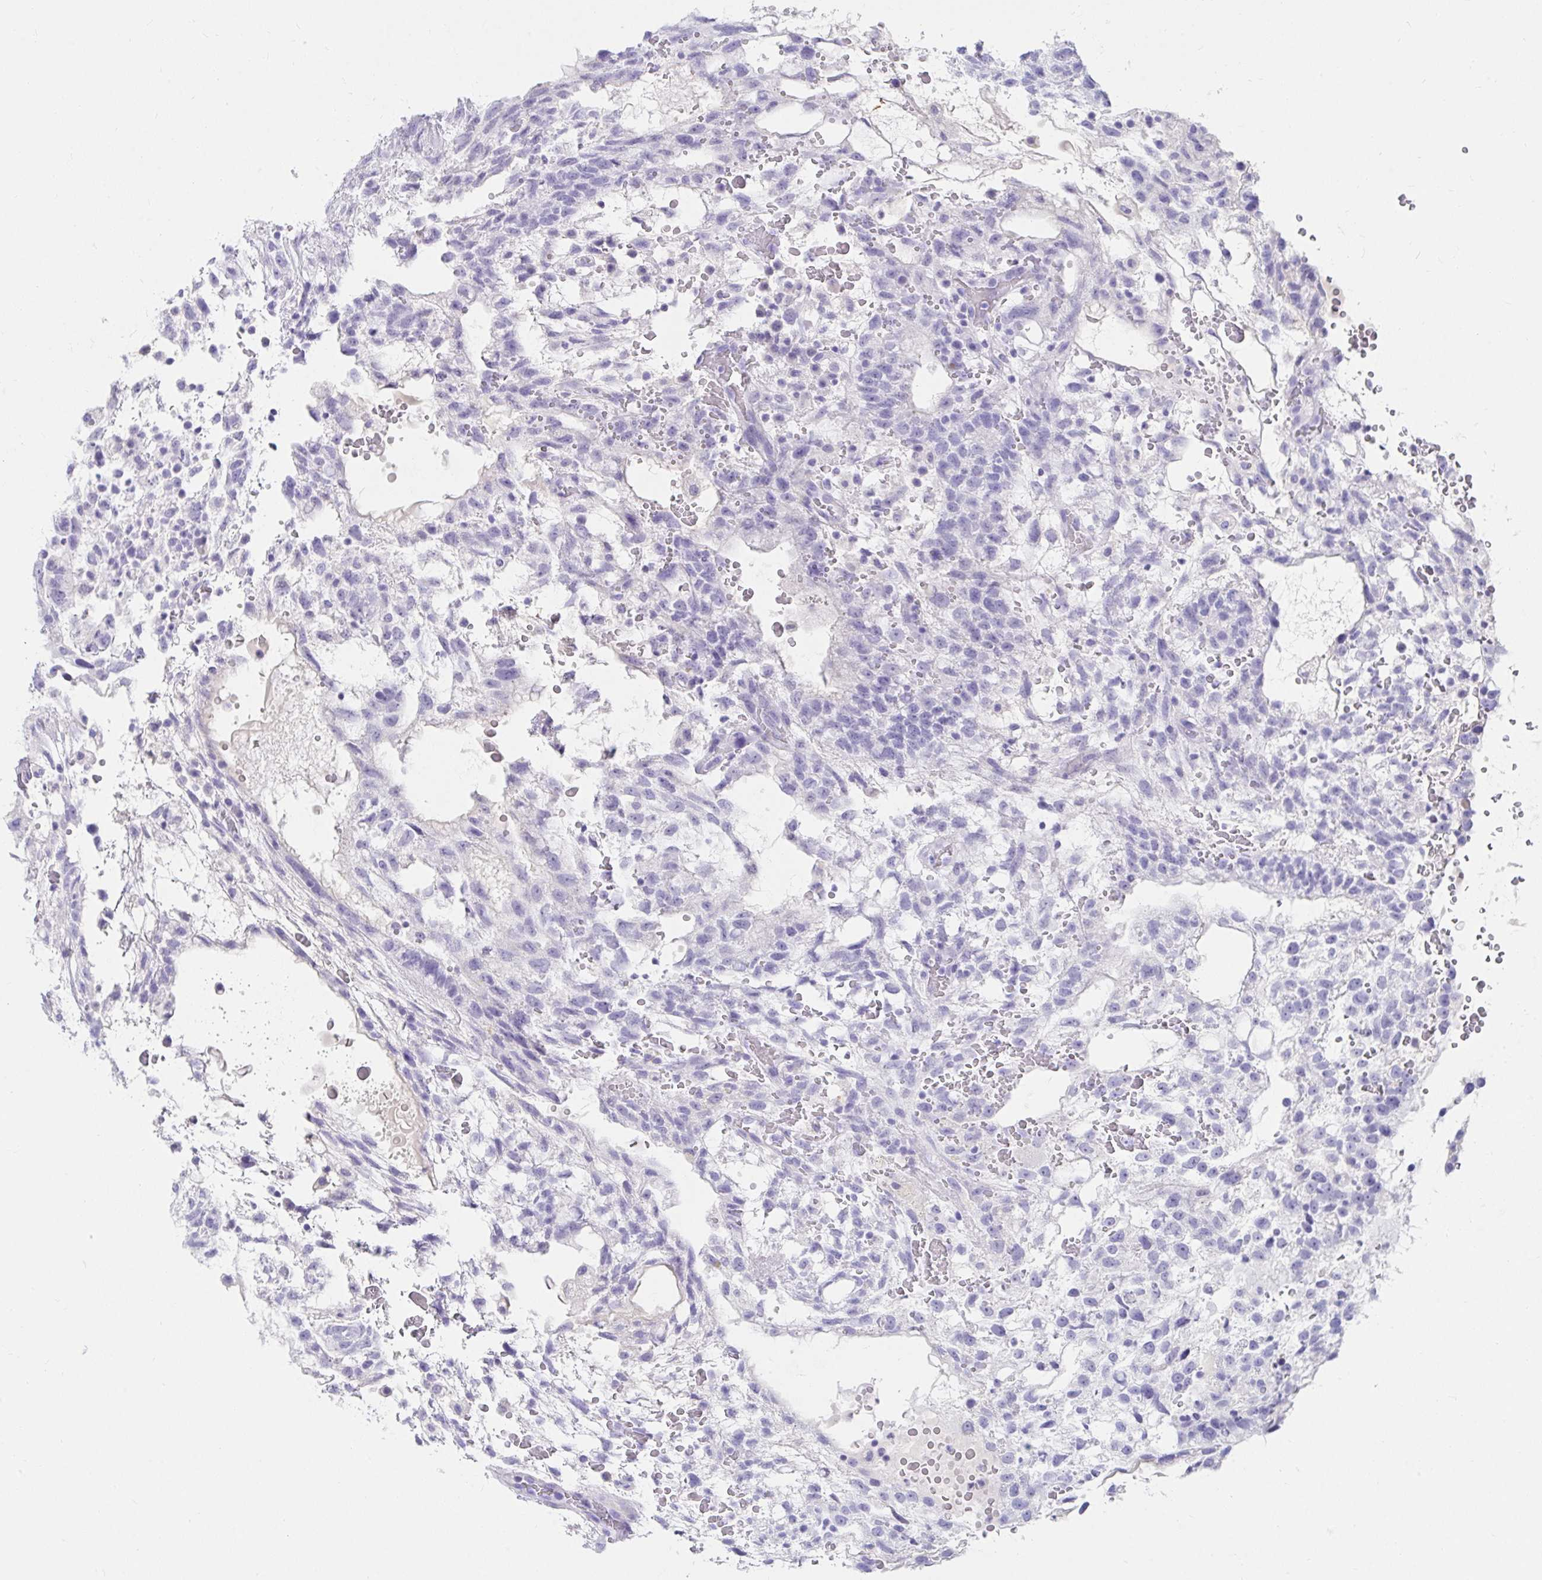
{"staining": {"intensity": "negative", "quantity": "none", "location": "none"}, "tissue": "testis cancer", "cell_type": "Tumor cells", "image_type": "cancer", "snomed": [{"axis": "morphology", "description": "Normal tissue, NOS"}, {"axis": "morphology", "description": "Carcinoma, Embryonal, NOS"}, {"axis": "topography", "description": "Testis"}], "caption": "Testis cancer (embryonal carcinoma) was stained to show a protein in brown. There is no significant staining in tumor cells.", "gene": "DPEP3", "patient": {"sex": "male", "age": 32}}